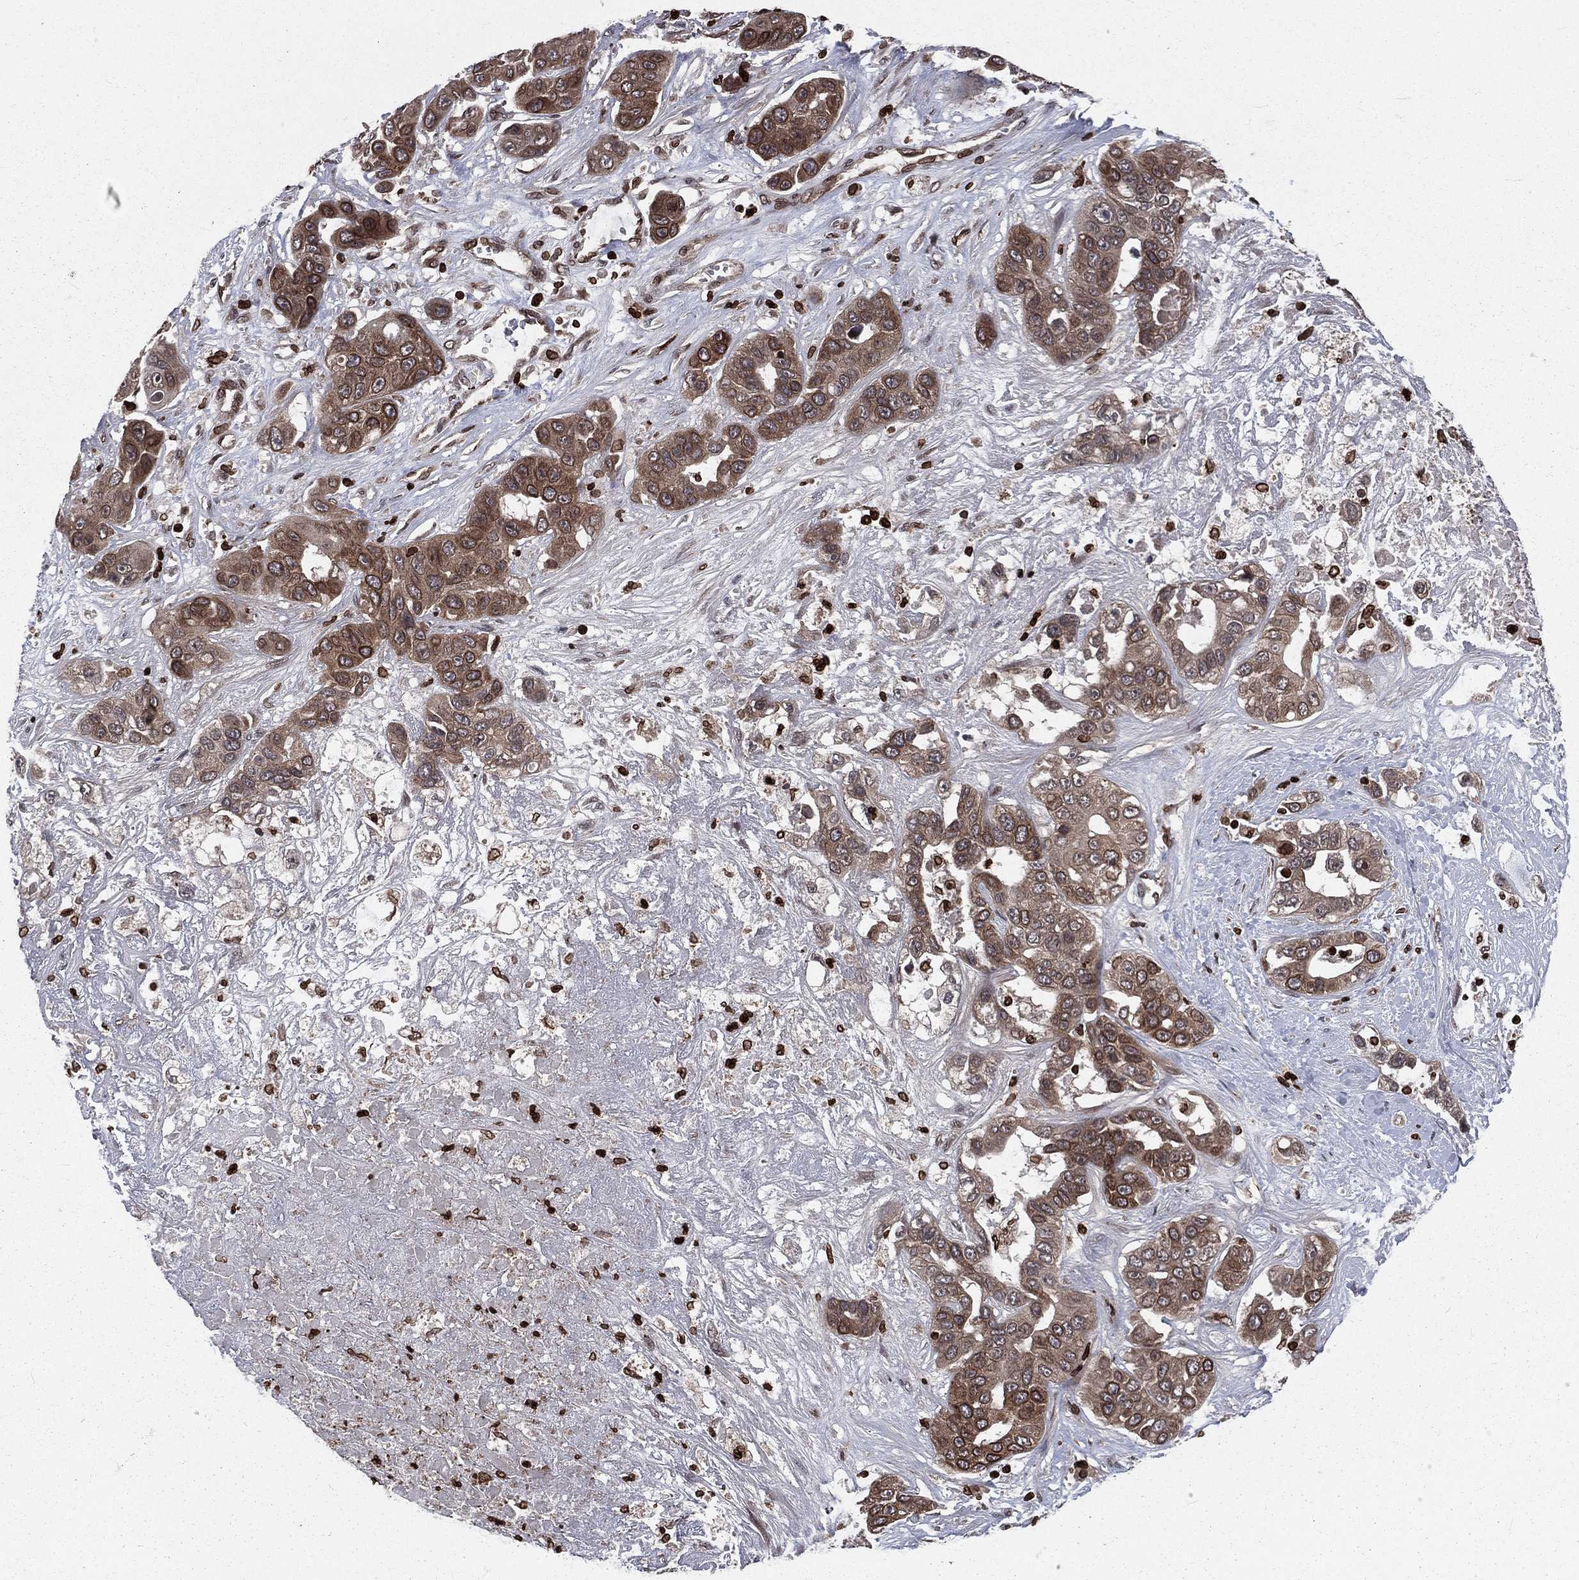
{"staining": {"intensity": "moderate", "quantity": "25%-75%", "location": "cytoplasmic/membranous,nuclear"}, "tissue": "liver cancer", "cell_type": "Tumor cells", "image_type": "cancer", "snomed": [{"axis": "morphology", "description": "Cholangiocarcinoma"}, {"axis": "topography", "description": "Liver"}], "caption": "Liver cholangiocarcinoma stained for a protein (brown) demonstrates moderate cytoplasmic/membranous and nuclear positive staining in about 25%-75% of tumor cells.", "gene": "LBR", "patient": {"sex": "female", "age": 52}}